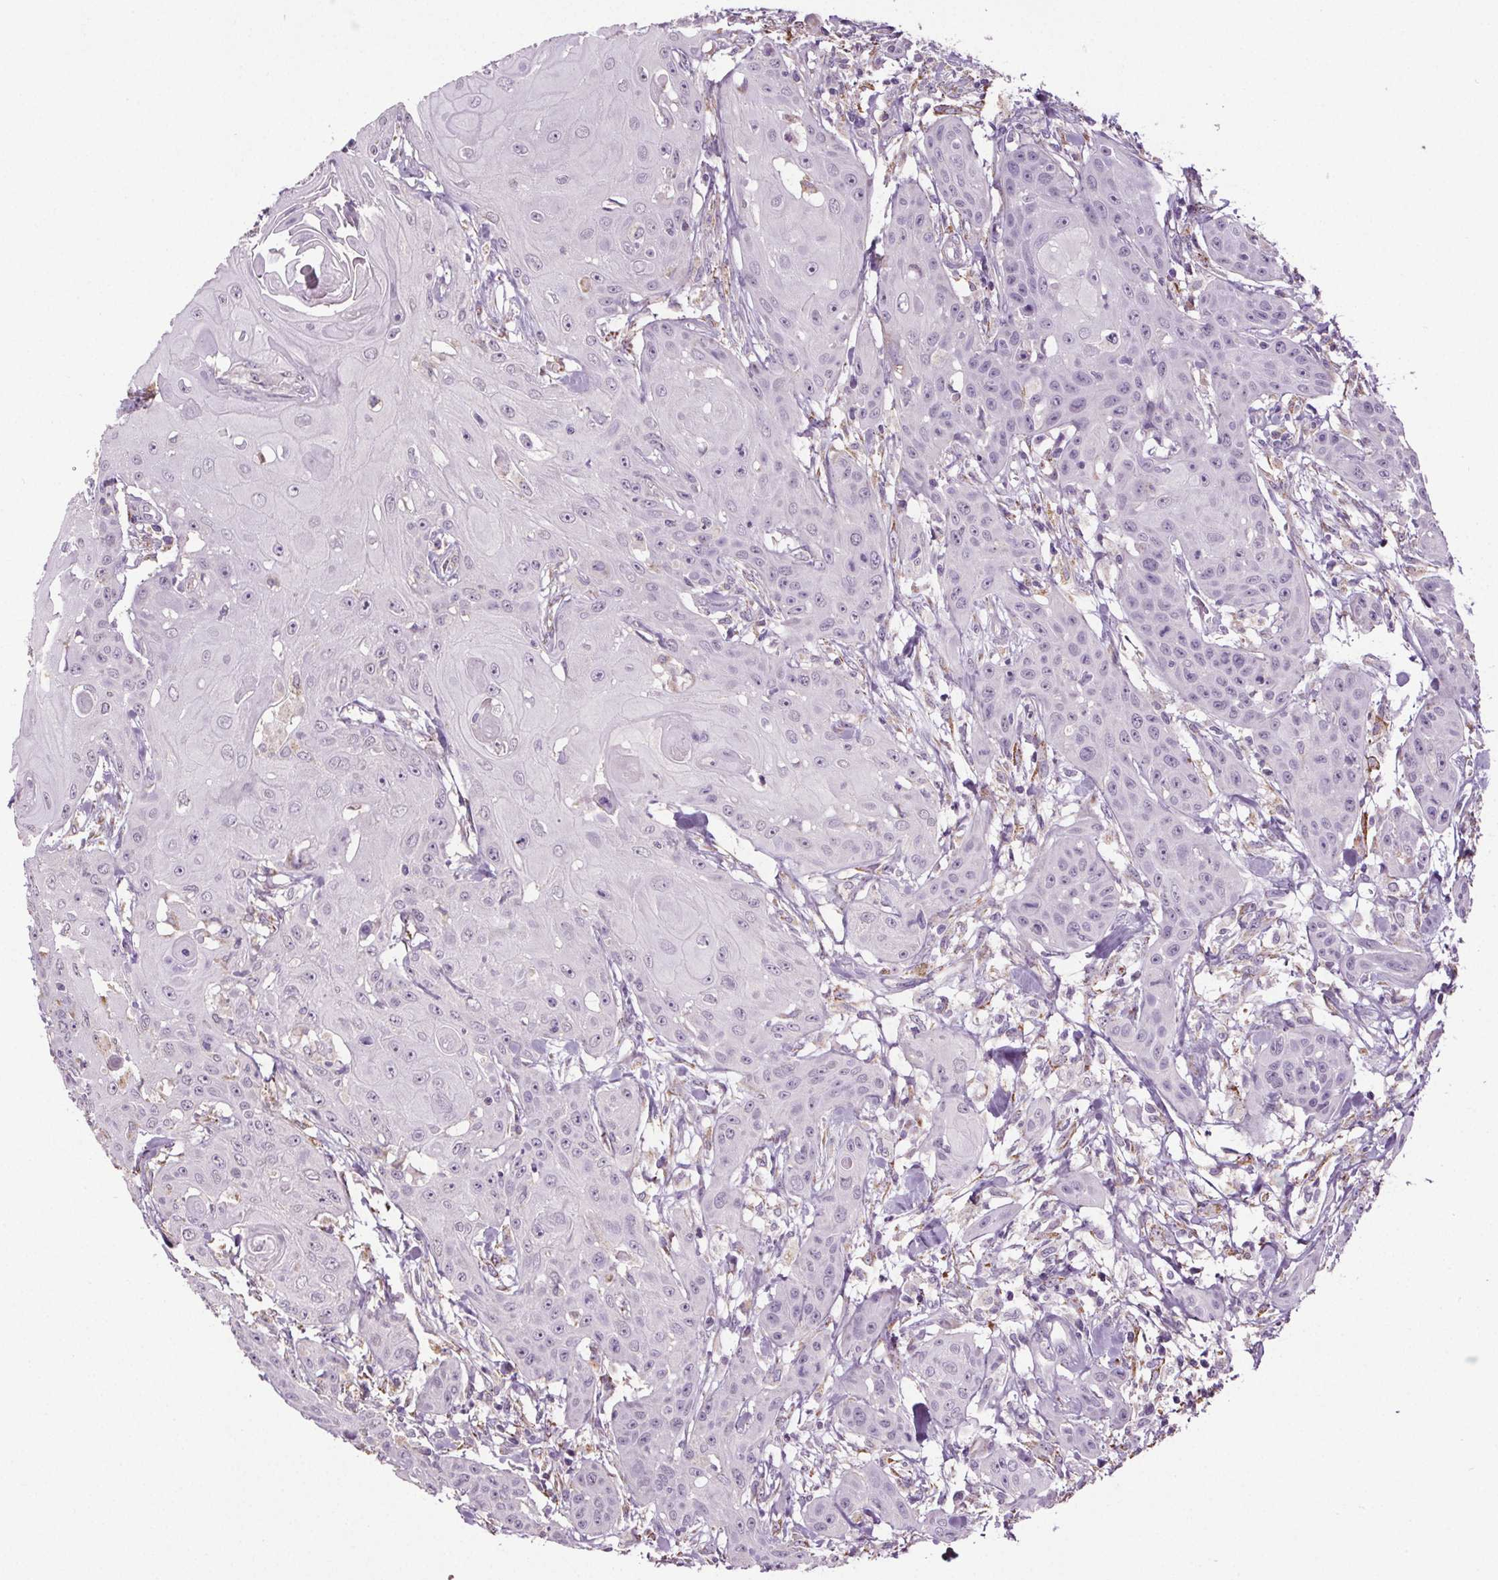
{"staining": {"intensity": "negative", "quantity": "none", "location": "none"}, "tissue": "head and neck cancer", "cell_type": "Tumor cells", "image_type": "cancer", "snomed": [{"axis": "morphology", "description": "Squamous cell carcinoma, NOS"}, {"axis": "topography", "description": "Oral tissue"}, {"axis": "topography", "description": "Head-Neck"}], "caption": "Immunohistochemistry micrograph of human head and neck squamous cell carcinoma stained for a protein (brown), which demonstrates no staining in tumor cells.", "gene": "GPIHBP1", "patient": {"sex": "female", "age": 55}}